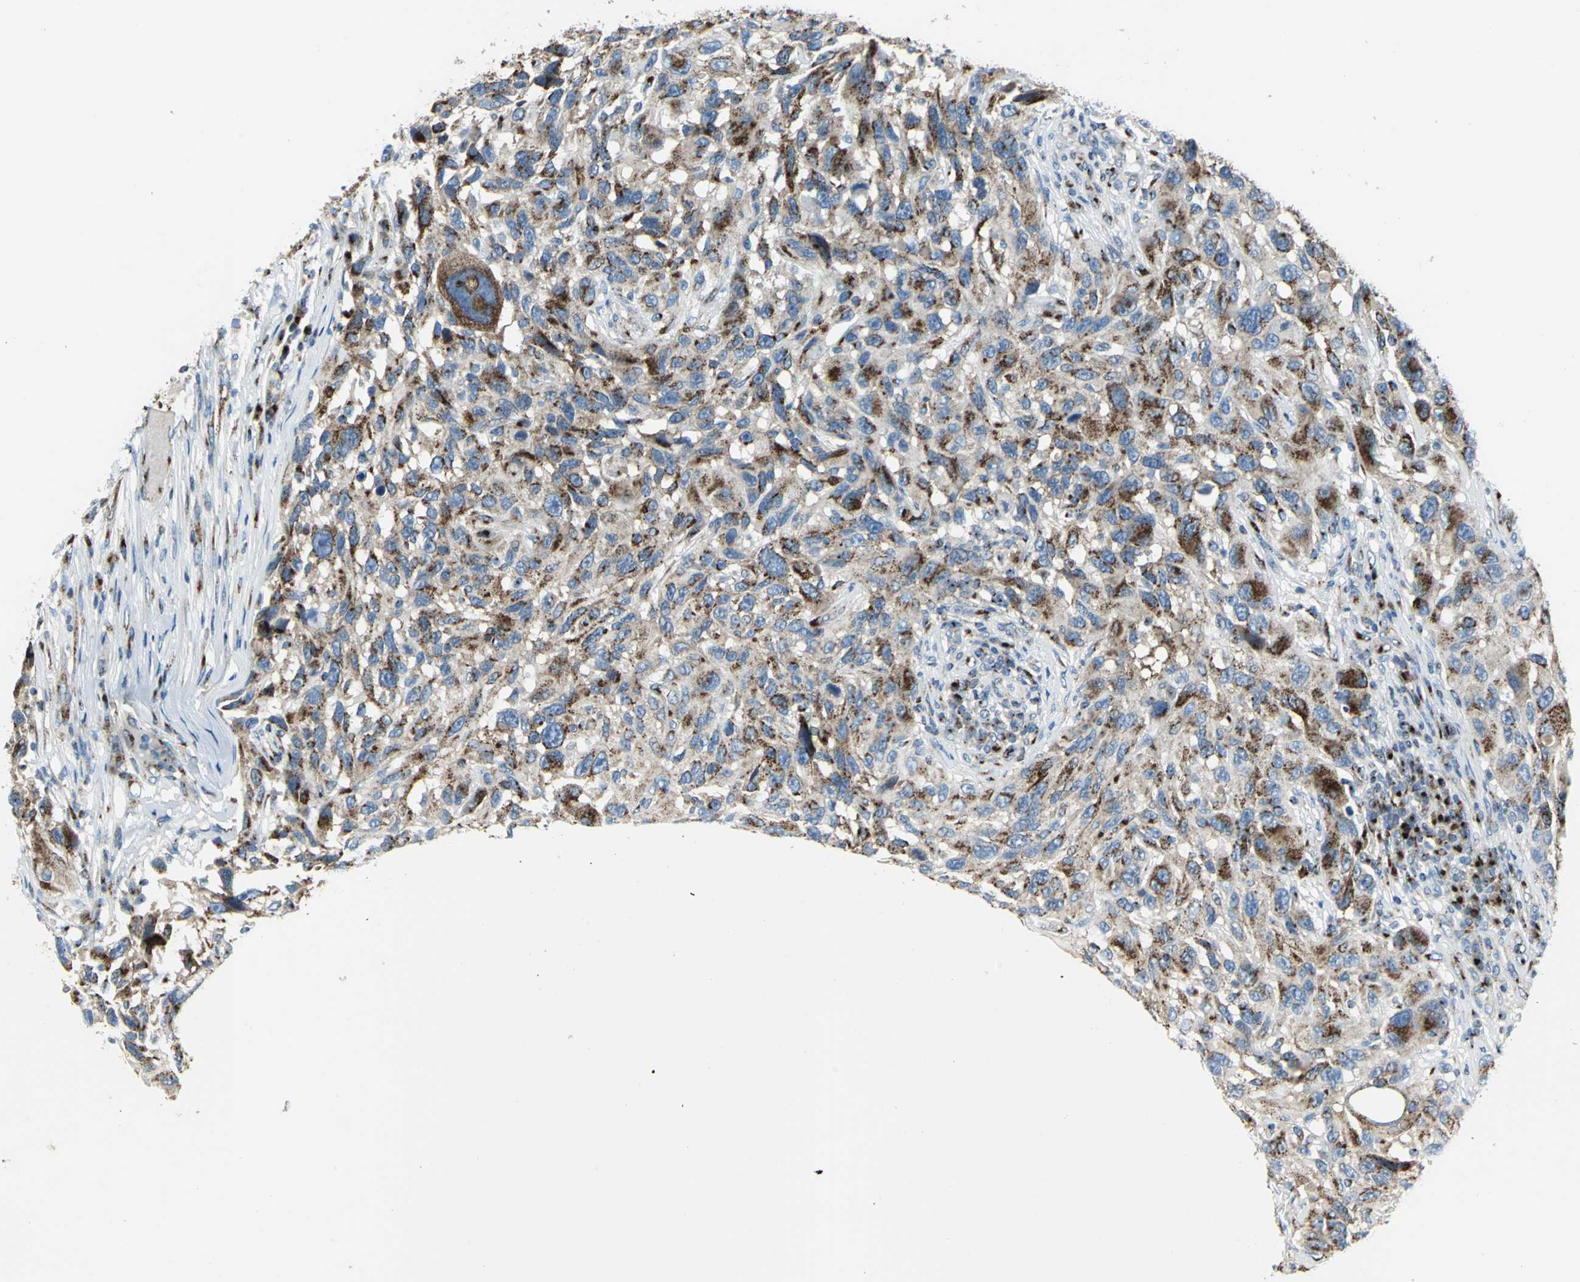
{"staining": {"intensity": "strong", "quantity": ">75%", "location": "cytoplasmic/membranous"}, "tissue": "melanoma", "cell_type": "Tumor cells", "image_type": "cancer", "snomed": [{"axis": "morphology", "description": "Malignant melanoma, NOS"}, {"axis": "topography", "description": "Skin"}], "caption": "Immunohistochemistry (IHC) (DAB) staining of malignant melanoma demonstrates strong cytoplasmic/membranous protein expression in approximately >75% of tumor cells.", "gene": "GPR3", "patient": {"sex": "male", "age": 53}}